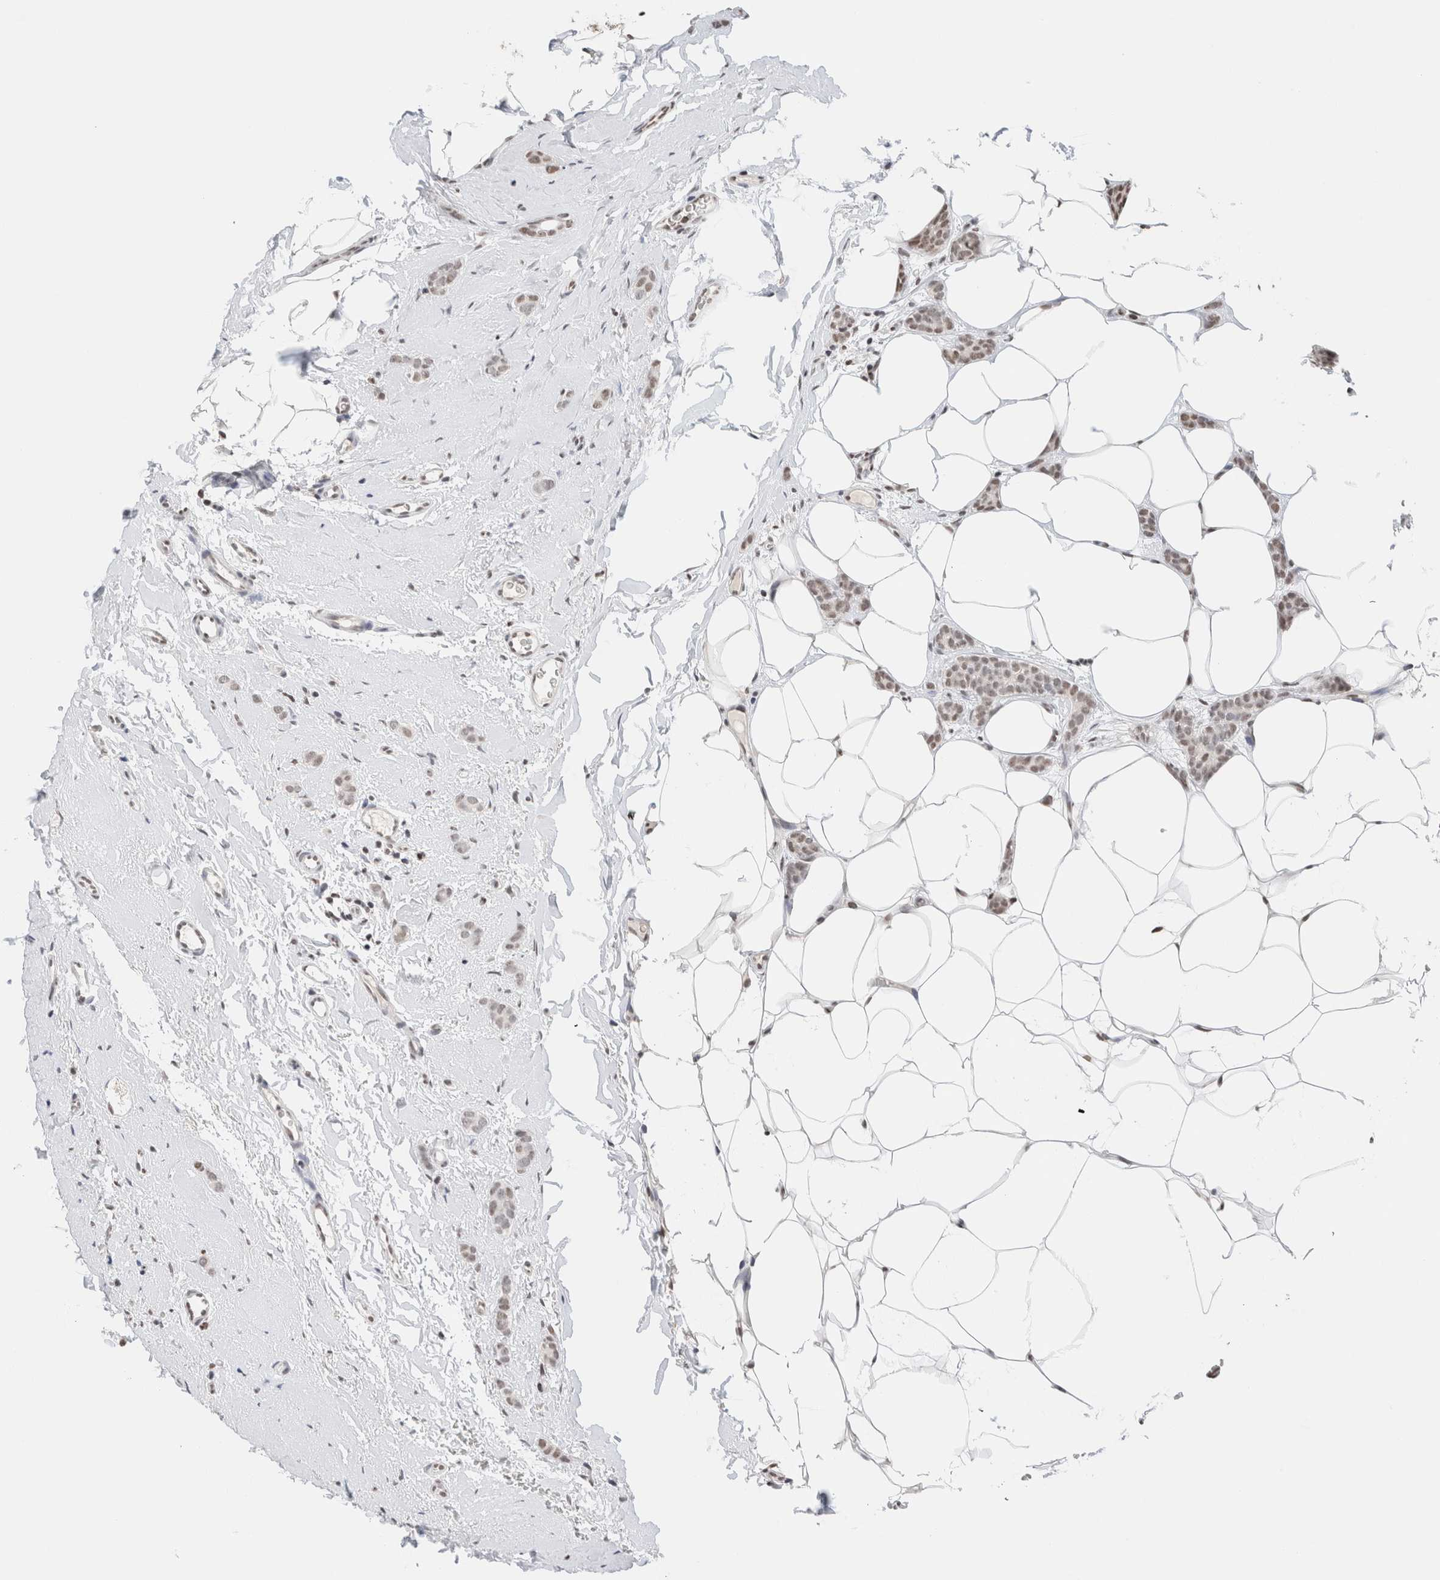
{"staining": {"intensity": "moderate", "quantity": "25%-75%", "location": "nuclear"}, "tissue": "breast cancer", "cell_type": "Tumor cells", "image_type": "cancer", "snomed": [{"axis": "morphology", "description": "Lobular carcinoma"}, {"axis": "topography", "description": "Skin"}, {"axis": "topography", "description": "Breast"}], "caption": "Protein analysis of breast lobular carcinoma tissue shows moderate nuclear expression in about 25%-75% of tumor cells.", "gene": "SUPT3H", "patient": {"sex": "female", "age": 46}}